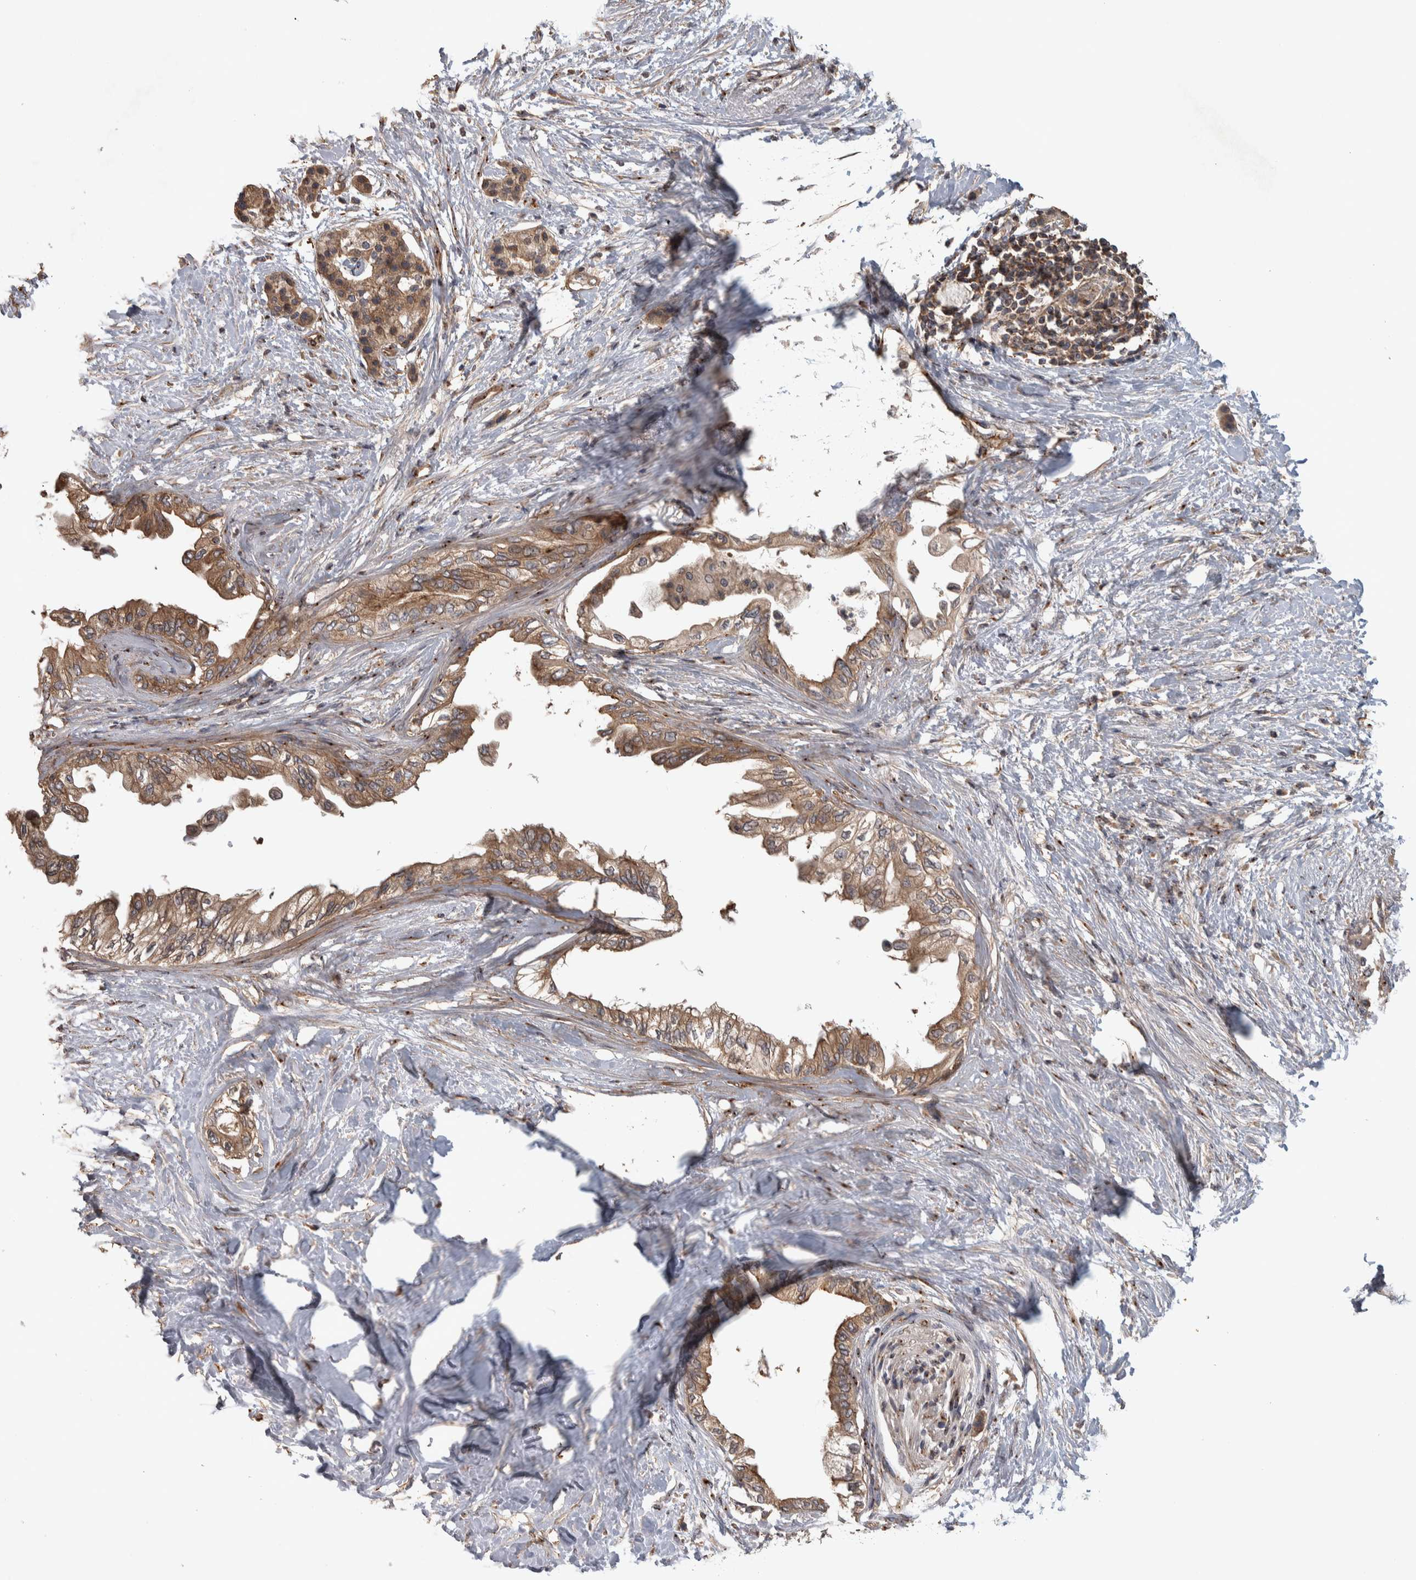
{"staining": {"intensity": "moderate", "quantity": ">75%", "location": "cytoplasmic/membranous"}, "tissue": "pancreatic cancer", "cell_type": "Tumor cells", "image_type": "cancer", "snomed": [{"axis": "morphology", "description": "Normal tissue, NOS"}, {"axis": "morphology", "description": "Adenocarcinoma, NOS"}, {"axis": "topography", "description": "Pancreas"}, {"axis": "topography", "description": "Duodenum"}], "caption": "This photomicrograph displays immunohistochemistry (IHC) staining of pancreatic cancer (adenocarcinoma), with medium moderate cytoplasmic/membranous positivity in approximately >75% of tumor cells.", "gene": "IFRD1", "patient": {"sex": "female", "age": 60}}